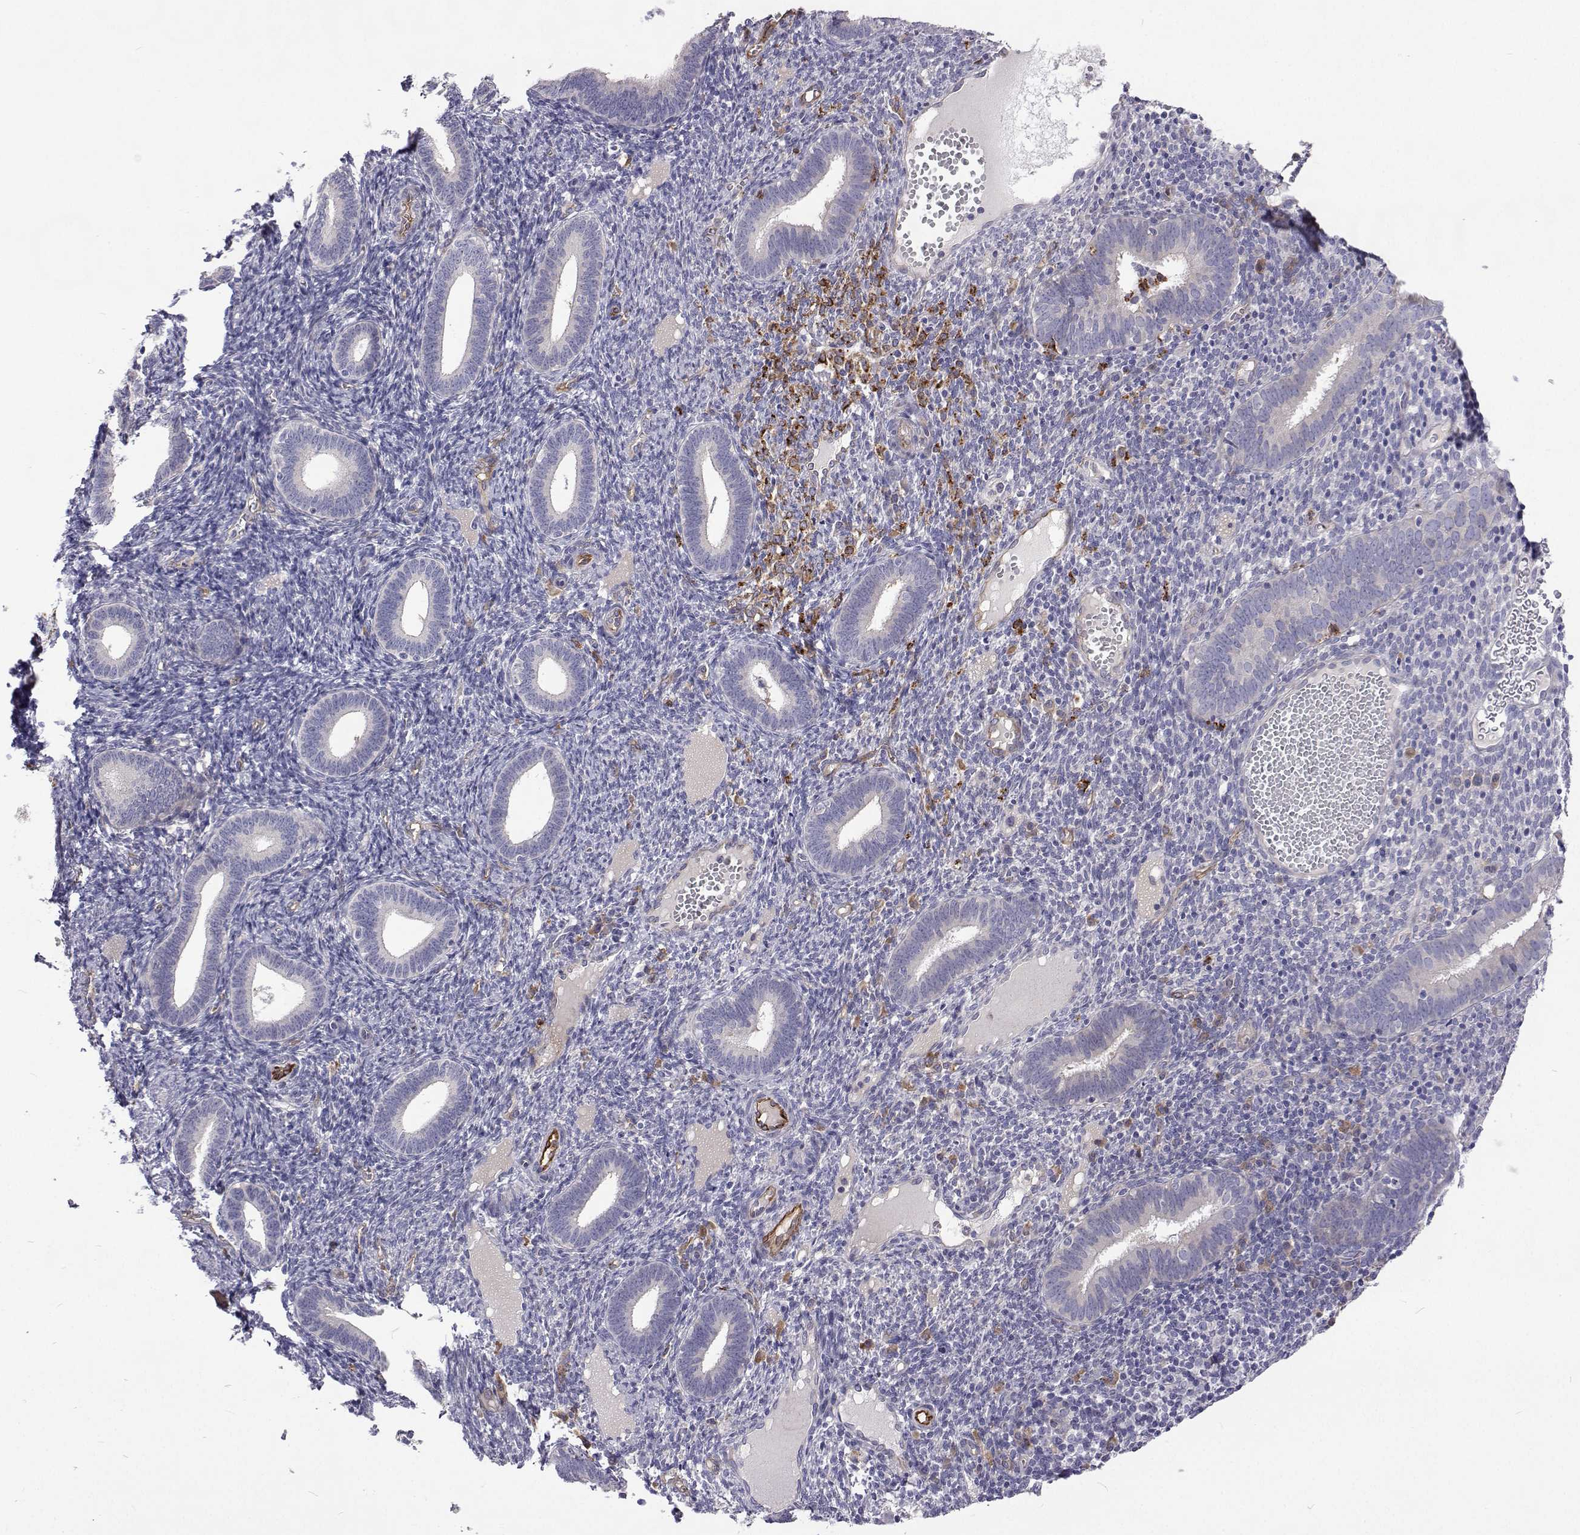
{"staining": {"intensity": "negative", "quantity": "none", "location": "none"}, "tissue": "endometrium", "cell_type": "Cells in endometrial stroma", "image_type": "normal", "snomed": [{"axis": "morphology", "description": "Normal tissue, NOS"}, {"axis": "topography", "description": "Endometrium"}], "caption": "DAB (3,3'-diaminobenzidine) immunohistochemical staining of unremarkable endometrium displays no significant expression in cells in endometrial stroma. (DAB (3,3'-diaminobenzidine) IHC visualized using brightfield microscopy, high magnification).", "gene": "NPR3", "patient": {"sex": "female", "age": 41}}